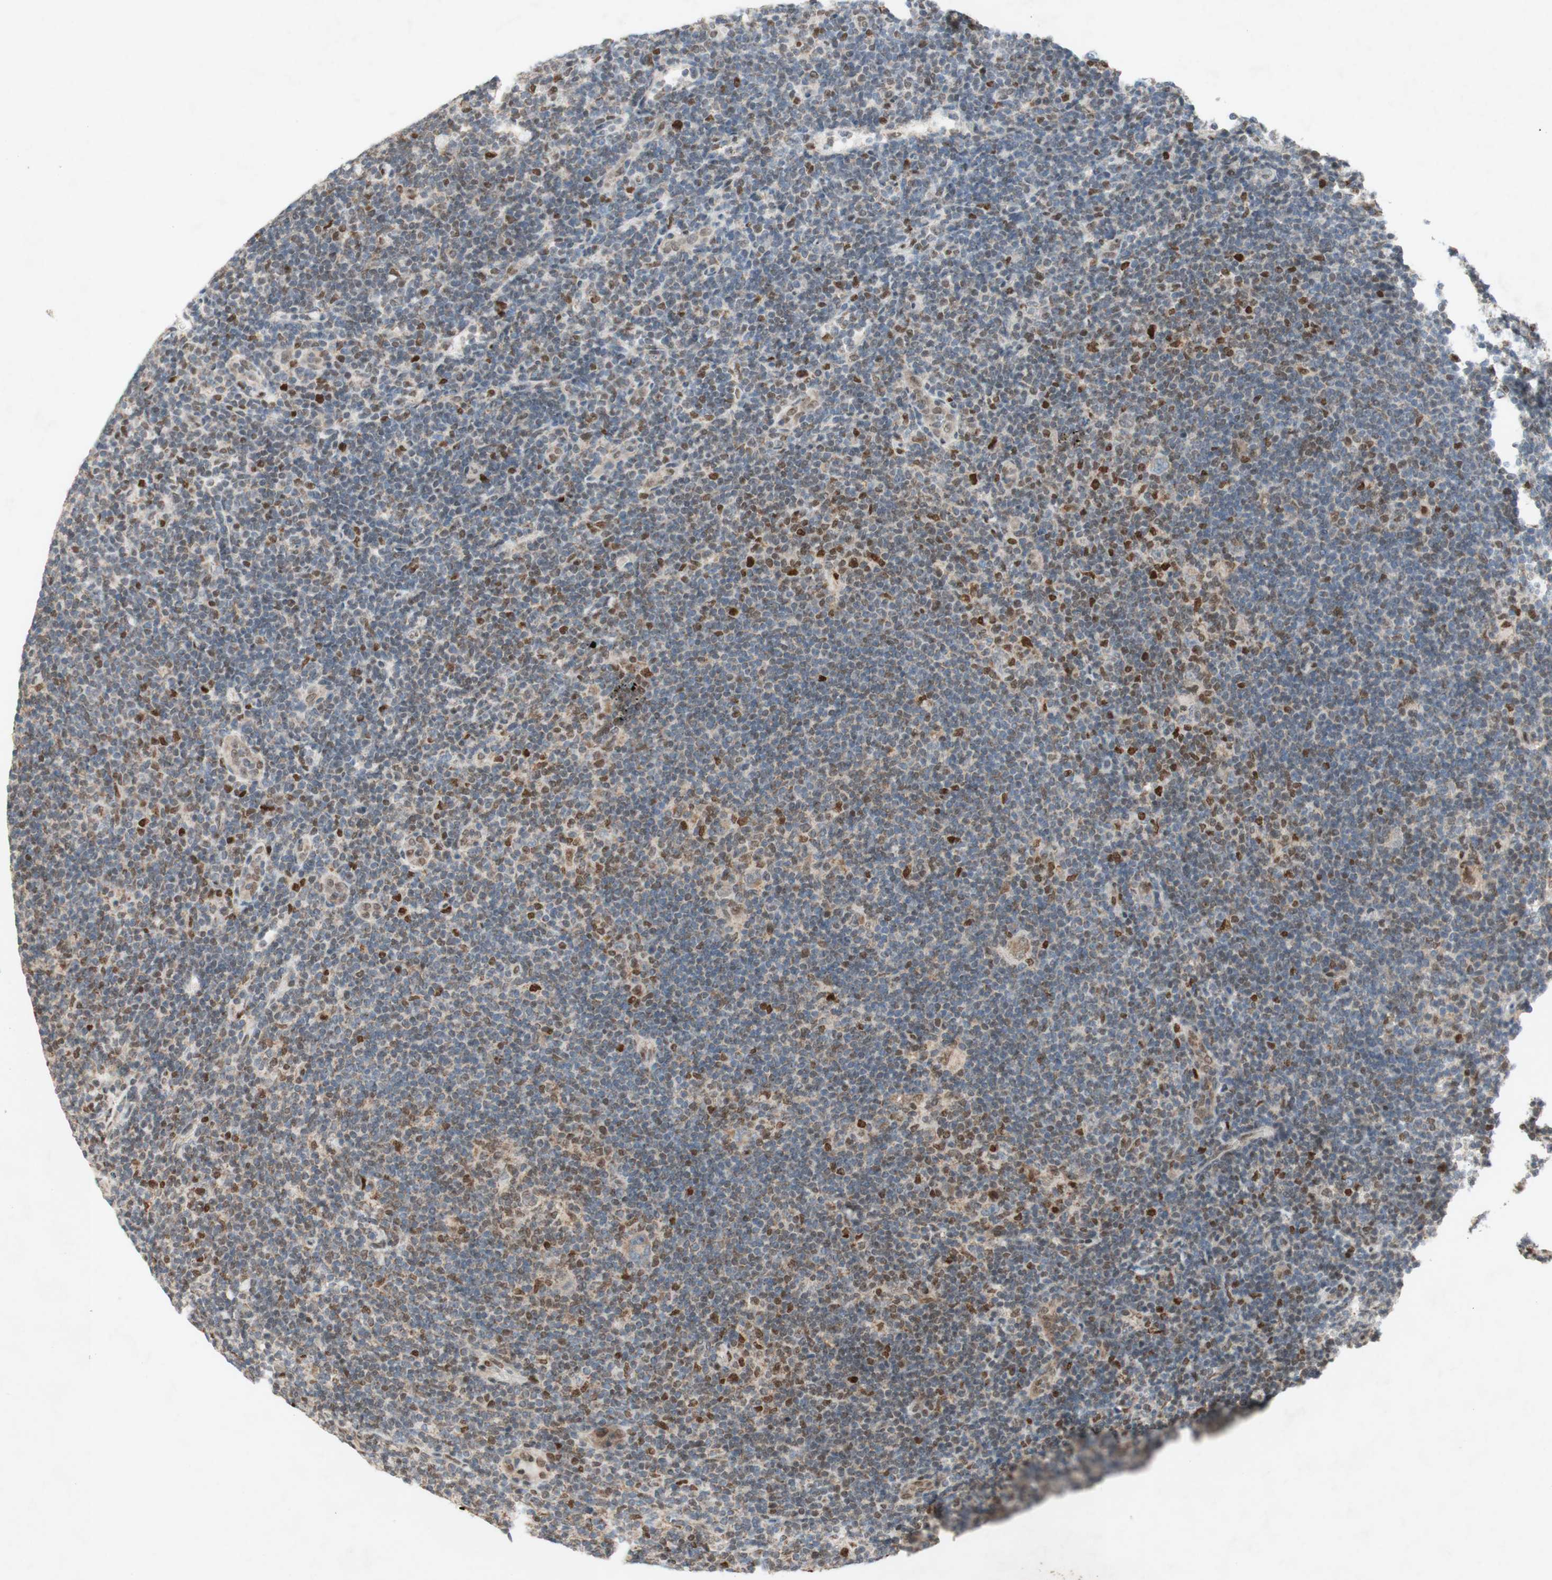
{"staining": {"intensity": "weak", "quantity": "25%-75%", "location": "cytoplasmic/membranous"}, "tissue": "lymphoma", "cell_type": "Tumor cells", "image_type": "cancer", "snomed": [{"axis": "morphology", "description": "Hodgkin's disease, NOS"}, {"axis": "topography", "description": "Lymph node"}], "caption": "IHC histopathology image of neoplastic tissue: human lymphoma stained using immunohistochemistry (IHC) reveals low levels of weak protein expression localized specifically in the cytoplasmic/membranous of tumor cells, appearing as a cytoplasmic/membranous brown color.", "gene": "DNMT3A", "patient": {"sex": "female", "age": 57}}